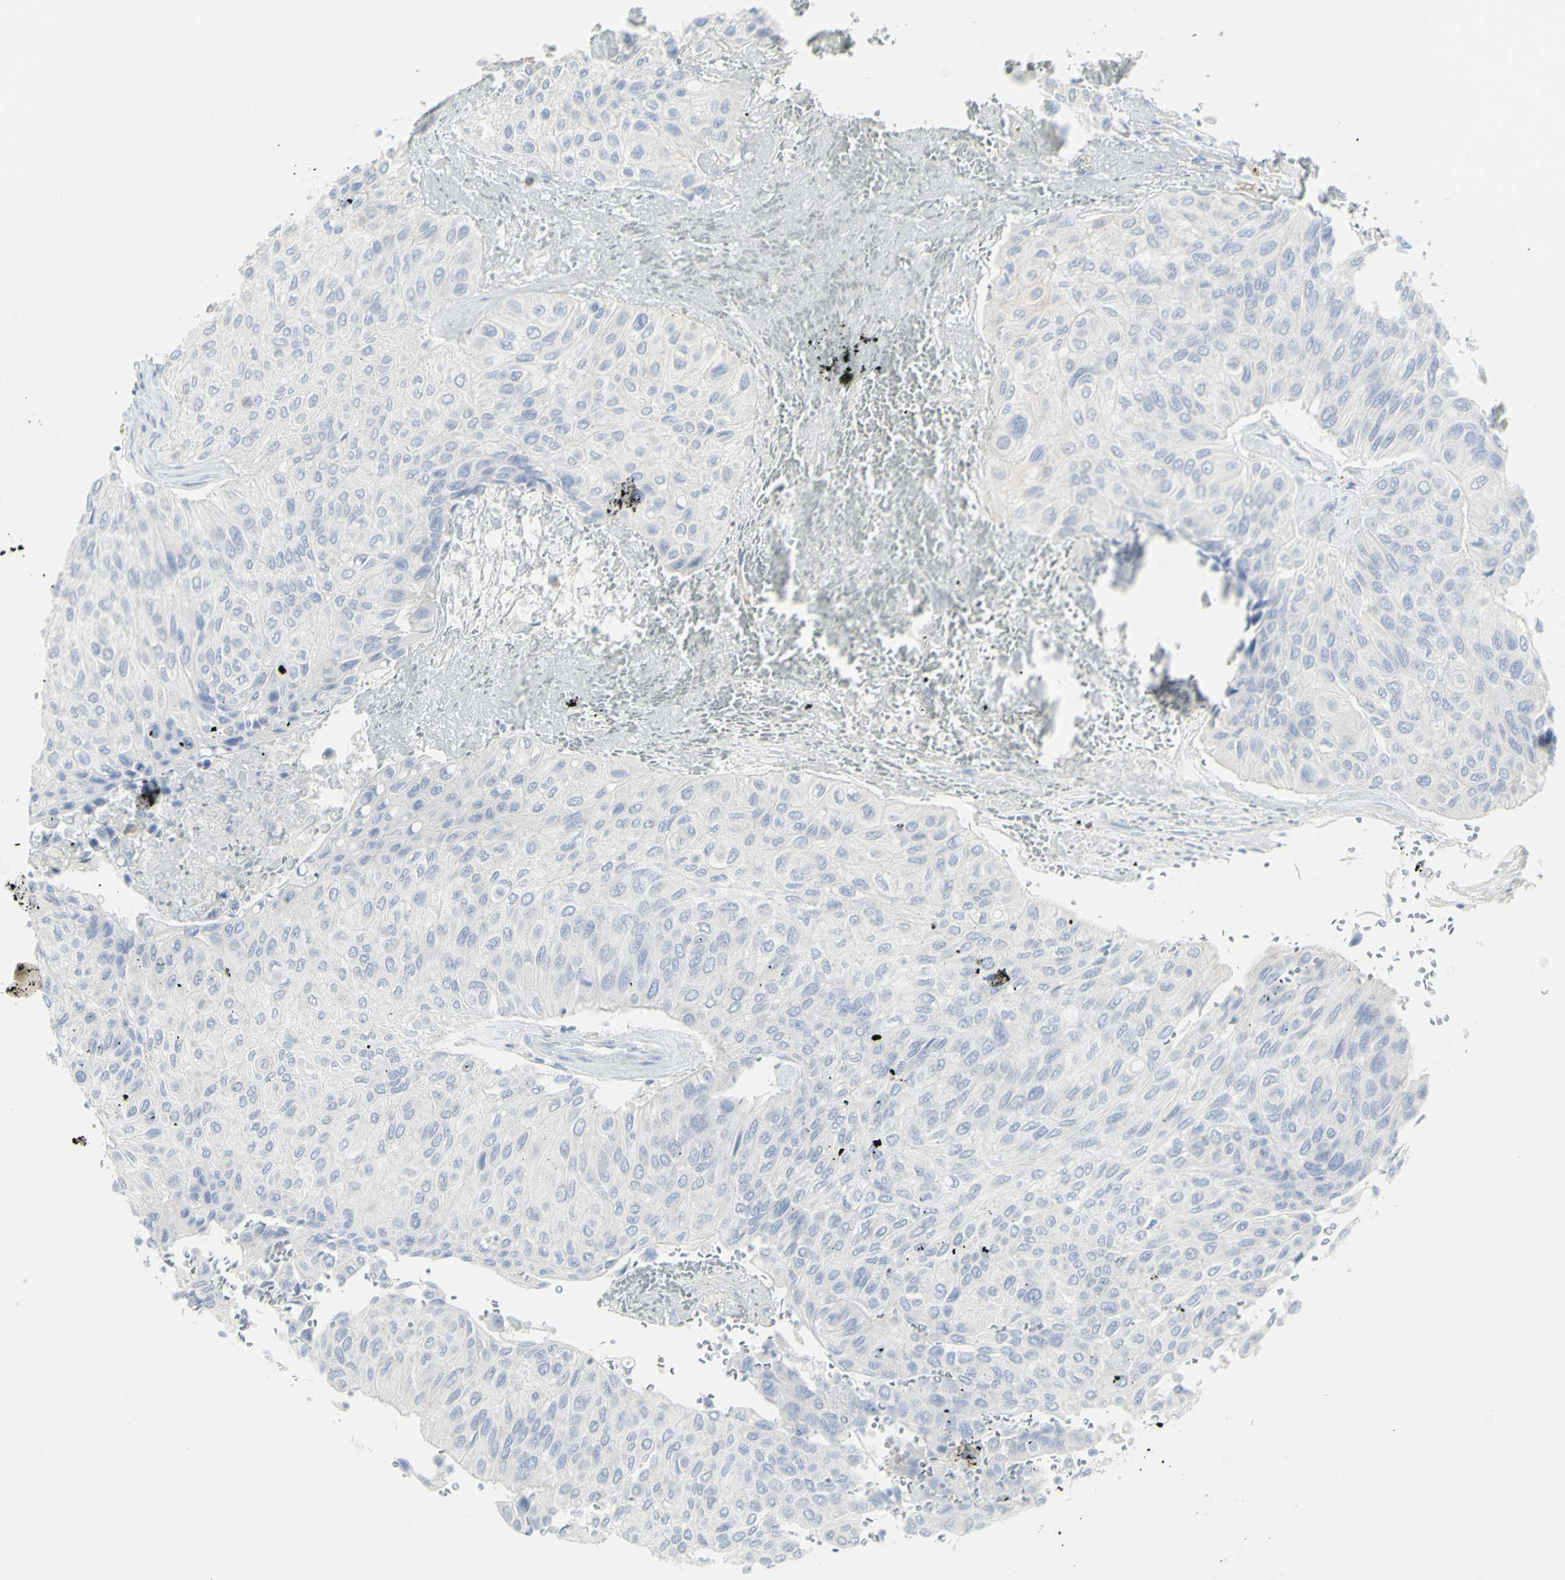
{"staining": {"intensity": "negative", "quantity": "none", "location": "none"}, "tissue": "urothelial cancer", "cell_type": "Tumor cells", "image_type": "cancer", "snomed": [{"axis": "morphology", "description": "Urothelial carcinoma, High grade"}, {"axis": "topography", "description": "Urinary bladder"}], "caption": "A micrograph of human high-grade urothelial carcinoma is negative for staining in tumor cells. (Brightfield microscopy of DAB immunohistochemistry (IHC) at high magnification).", "gene": "ENSG00000198211", "patient": {"sex": "male", "age": 66}}